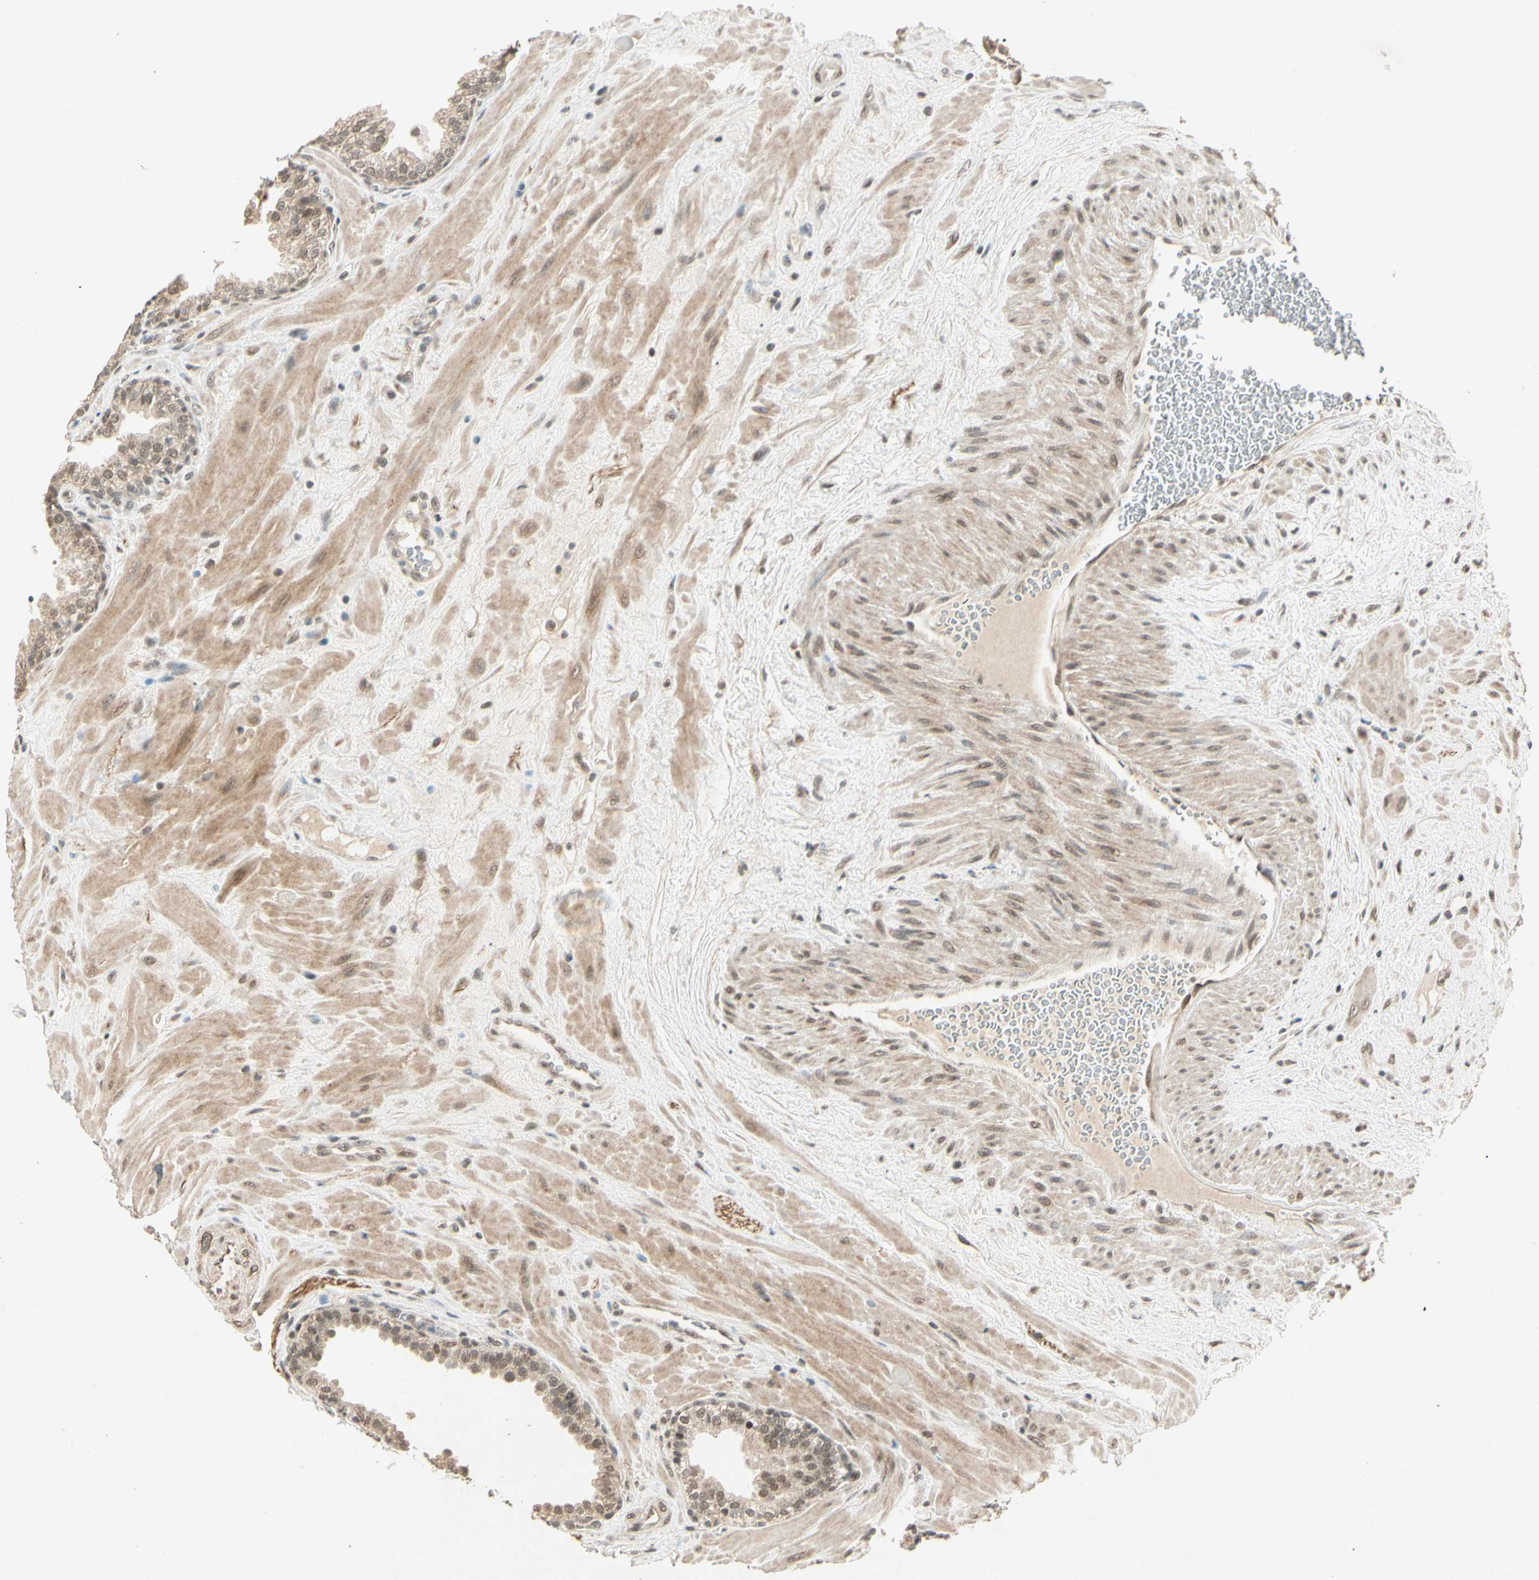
{"staining": {"intensity": "weak", "quantity": ">75%", "location": "cytoplasmic/membranous,nuclear"}, "tissue": "prostate", "cell_type": "Glandular cells", "image_type": "normal", "snomed": [{"axis": "morphology", "description": "Normal tissue, NOS"}, {"axis": "topography", "description": "Prostate"}], "caption": "Brown immunohistochemical staining in unremarkable human prostate reveals weak cytoplasmic/membranous,nuclear staining in approximately >75% of glandular cells.", "gene": "ZSCAN12", "patient": {"sex": "male", "age": 51}}